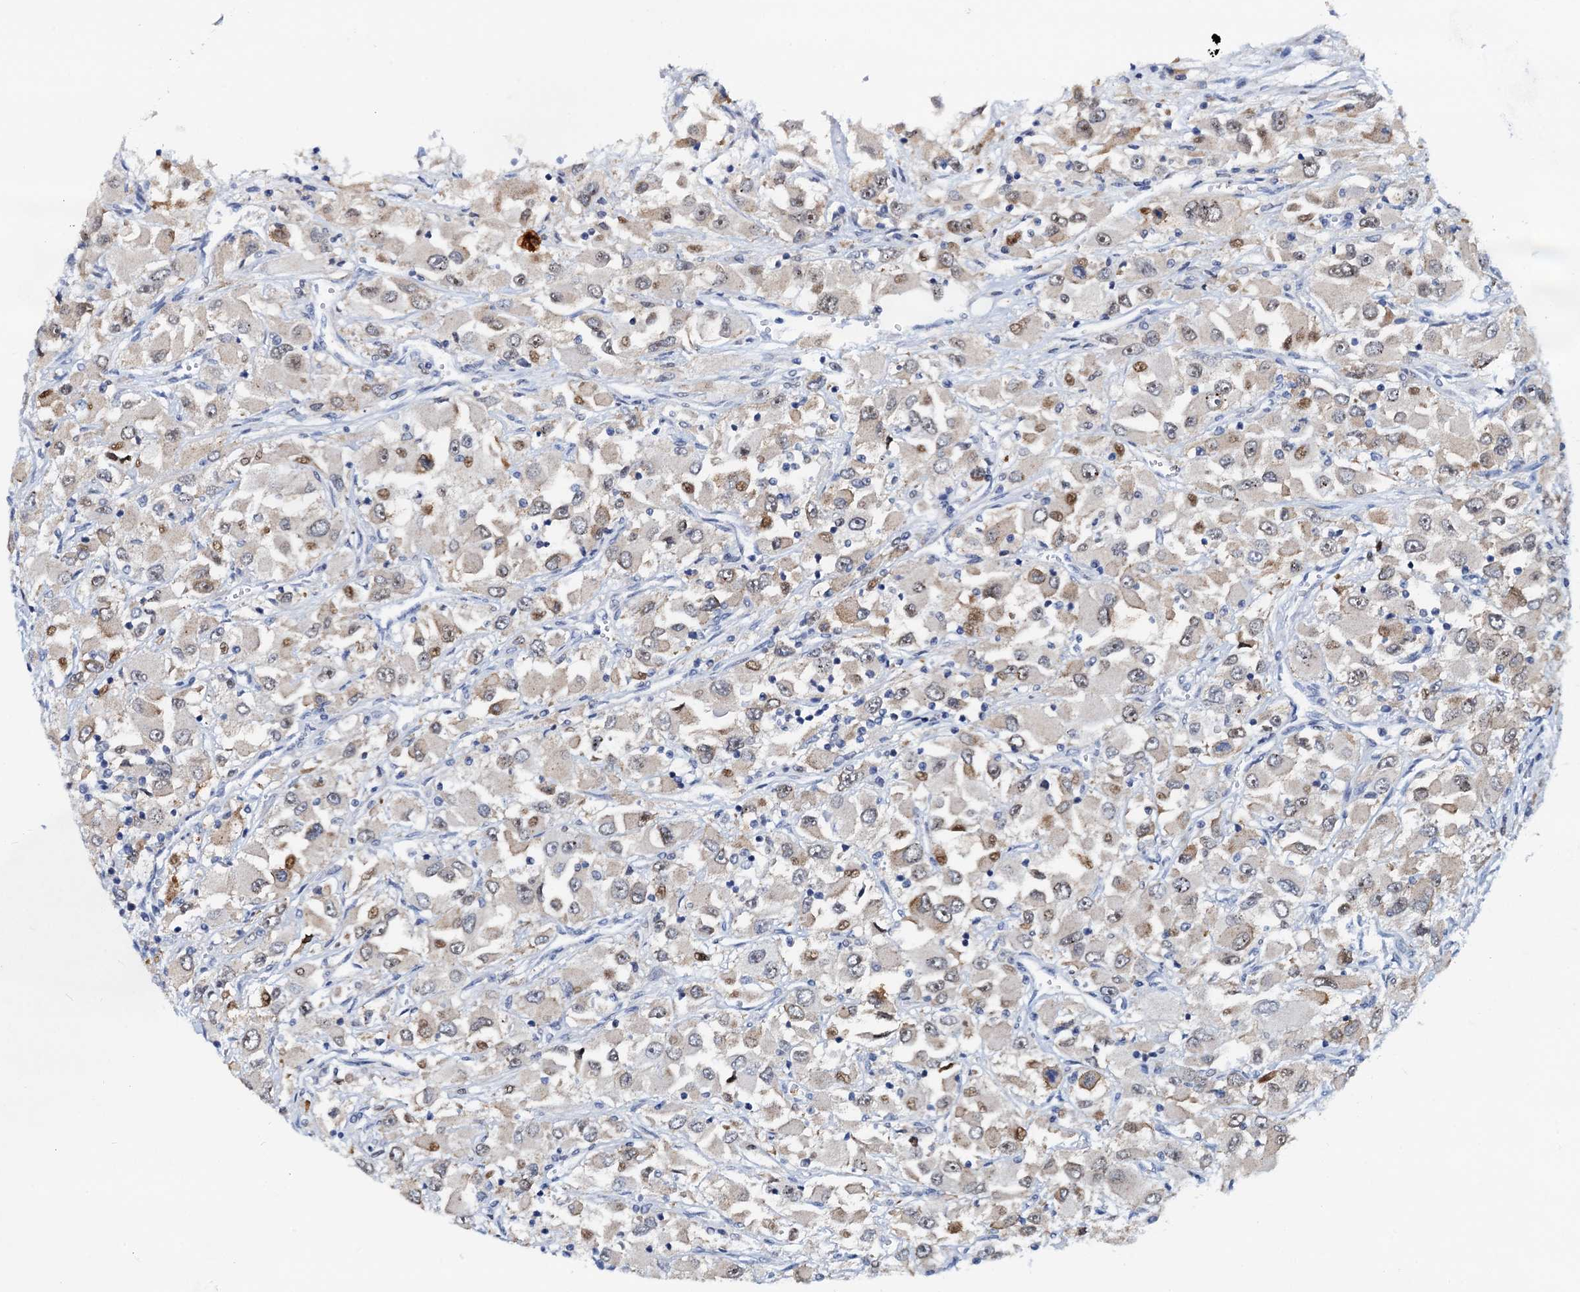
{"staining": {"intensity": "moderate", "quantity": "<25%", "location": "cytoplasmic/membranous,nuclear"}, "tissue": "renal cancer", "cell_type": "Tumor cells", "image_type": "cancer", "snomed": [{"axis": "morphology", "description": "Adenocarcinoma, NOS"}, {"axis": "topography", "description": "Kidney"}], "caption": "Immunohistochemistry (IHC) staining of renal adenocarcinoma, which shows low levels of moderate cytoplasmic/membranous and nuclear expression in about <25% of tumor cells indicating moderate cytoplasmic/membranous and nuclear protein expression. The staining was performed using DAB (brown) for protein detection and nuclei were counterstained in hematoxylin (blue).", "gene": "PTGES3", "patient": {"sex": "female", "age": 52}}